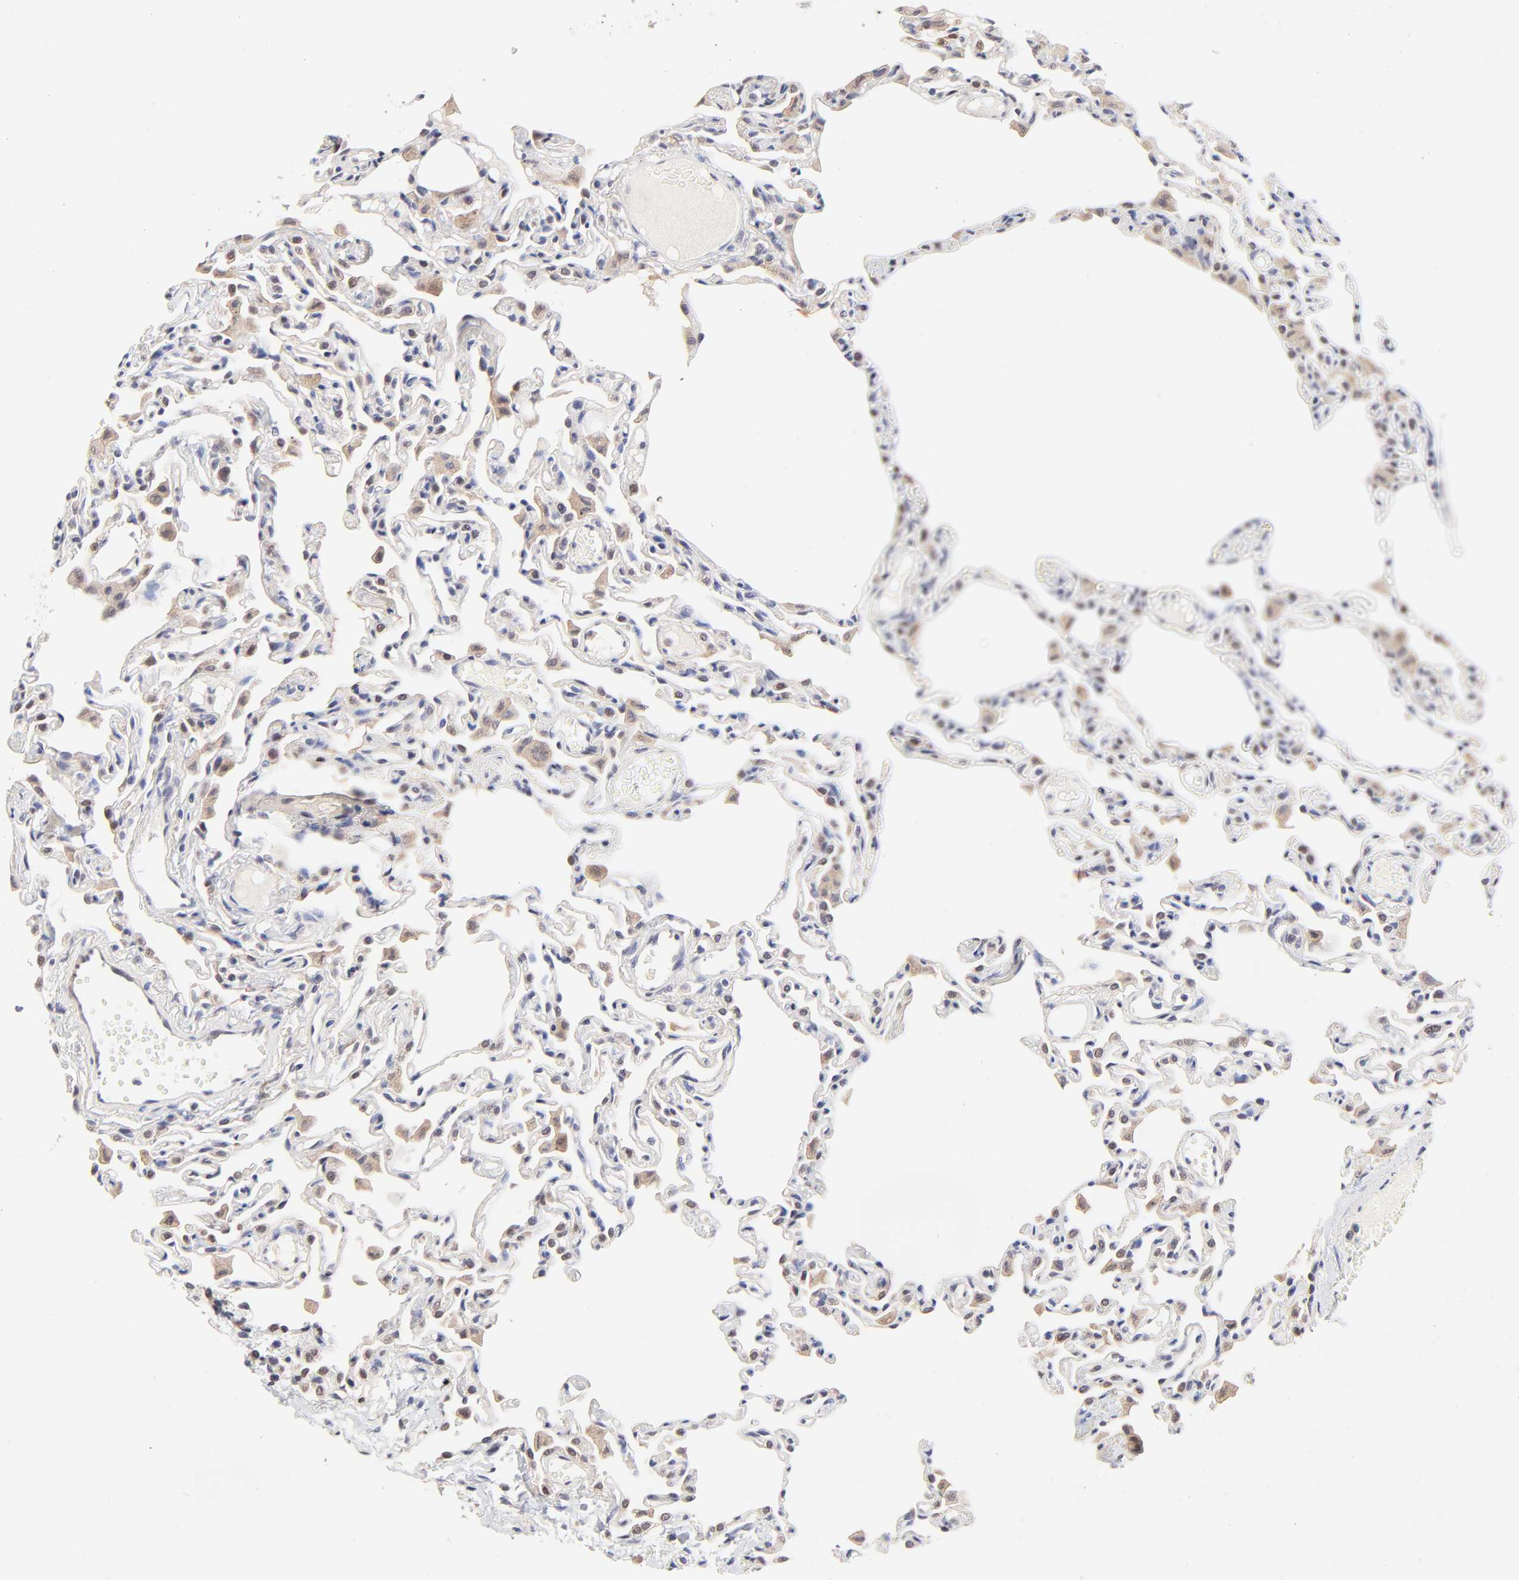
{"staining": {"intensity": "negative", "quantity": "none", "location": "none"}, "tissue": "lung", "cell_type": "Alveolar cells", "image_type": "normal", "snomed": [{"axis": "morphology", "description": "Normal tissue, NOS"}, {"axis": "topography", "description": "Lung"}], "caption": "This image is of normal lung stained with IHC to label a protein in brown with the nuclei are counter-stained blue. There is no staining in alveolar cells. (DAB (3,3'-diaminobenzidine) immunohistochemistry, high magnification).", "gene": "TXNL1", "patient": {"sex": "female", "age": 49}}